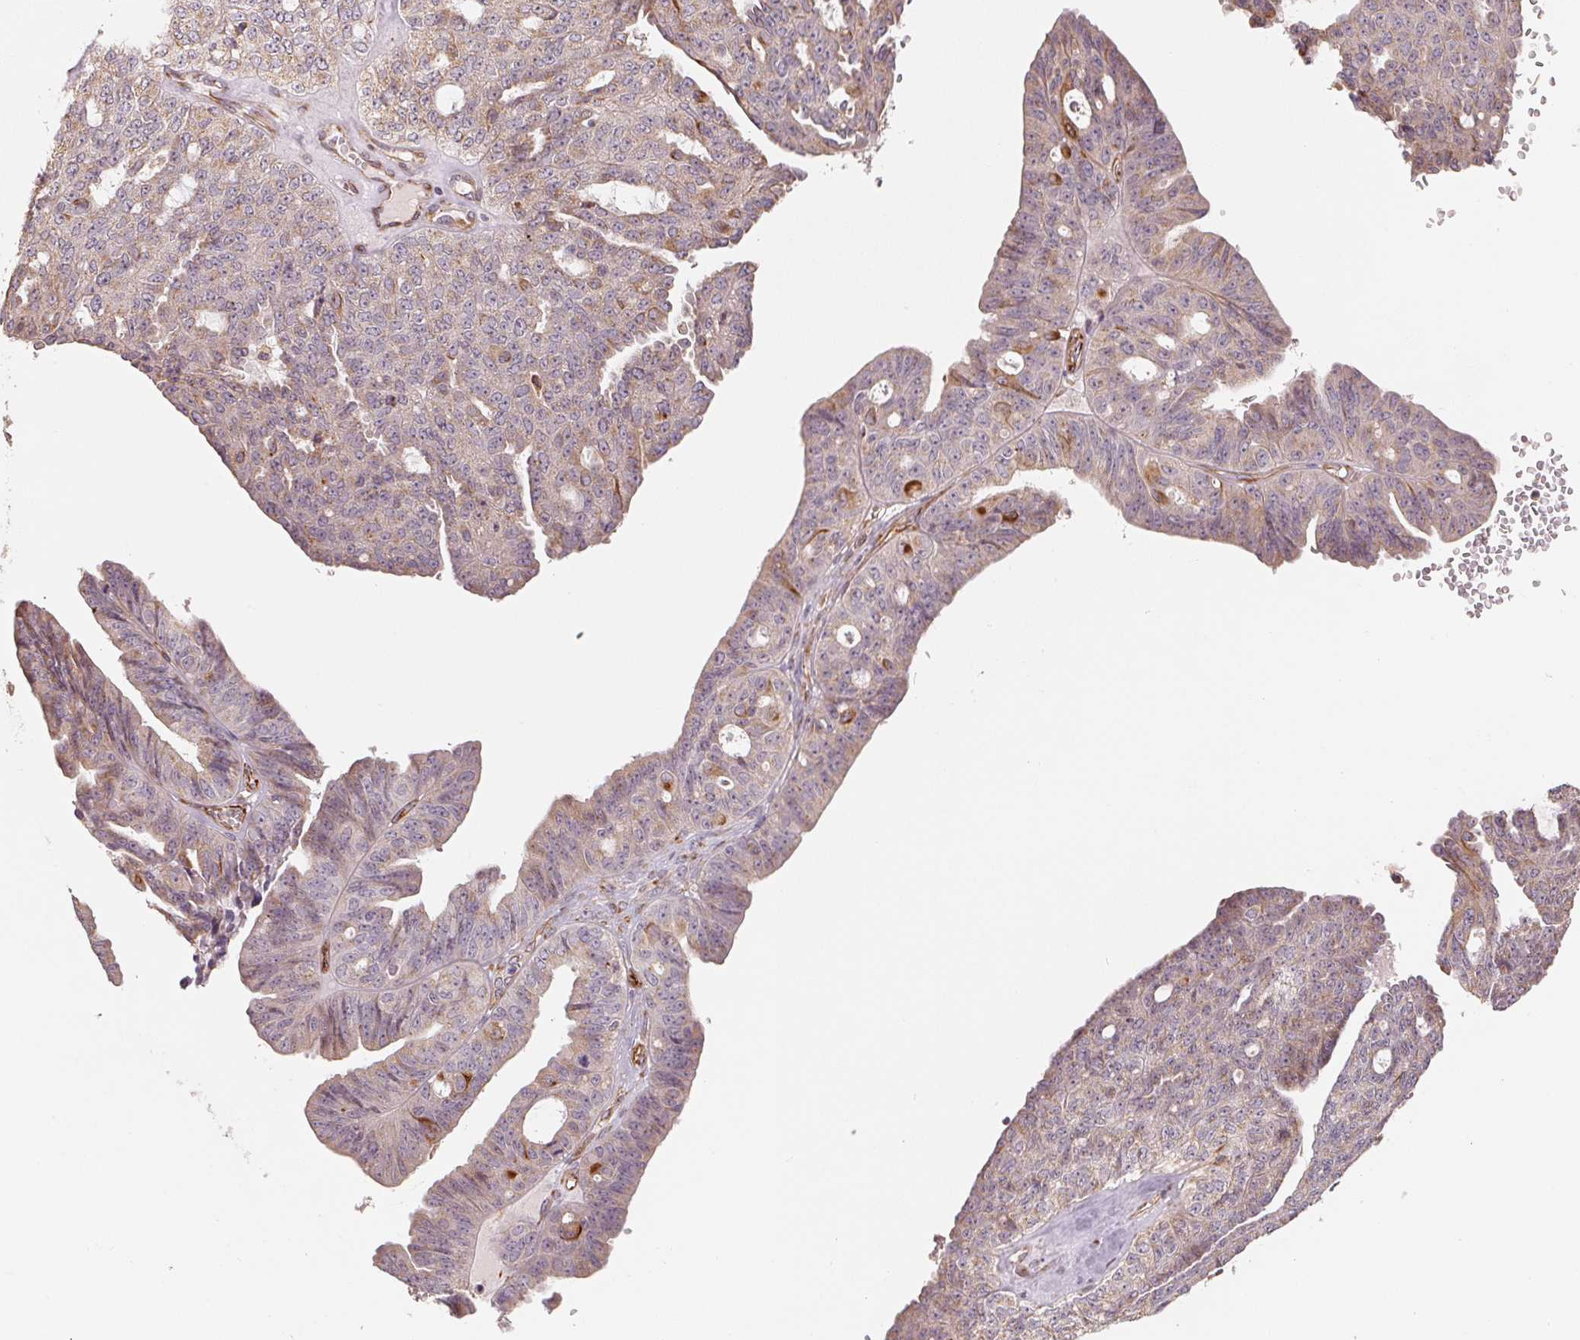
{"staining": {"intensity": "weak", "quantity": "25%-75%", "location": "cytoplasmic/membranous"}, "tissue": "ovarian cancer", "cell_type": "Tumor cells", "image_type": "cancer", "snomed": [{"axis": "morphology", "description": "Cystadenocarcinoma, serous, NOS"}, {"axis": "topography", "description": "Ovary"}], "caption": "Immunohistochemical staining of human ovarian cancer reveals low levels of weak cytoplasmic/membranous staining in about 25%-75% of tumor cells.", "gene": "TSPAN12", "patient": {"sex": "female", "age": 71}}